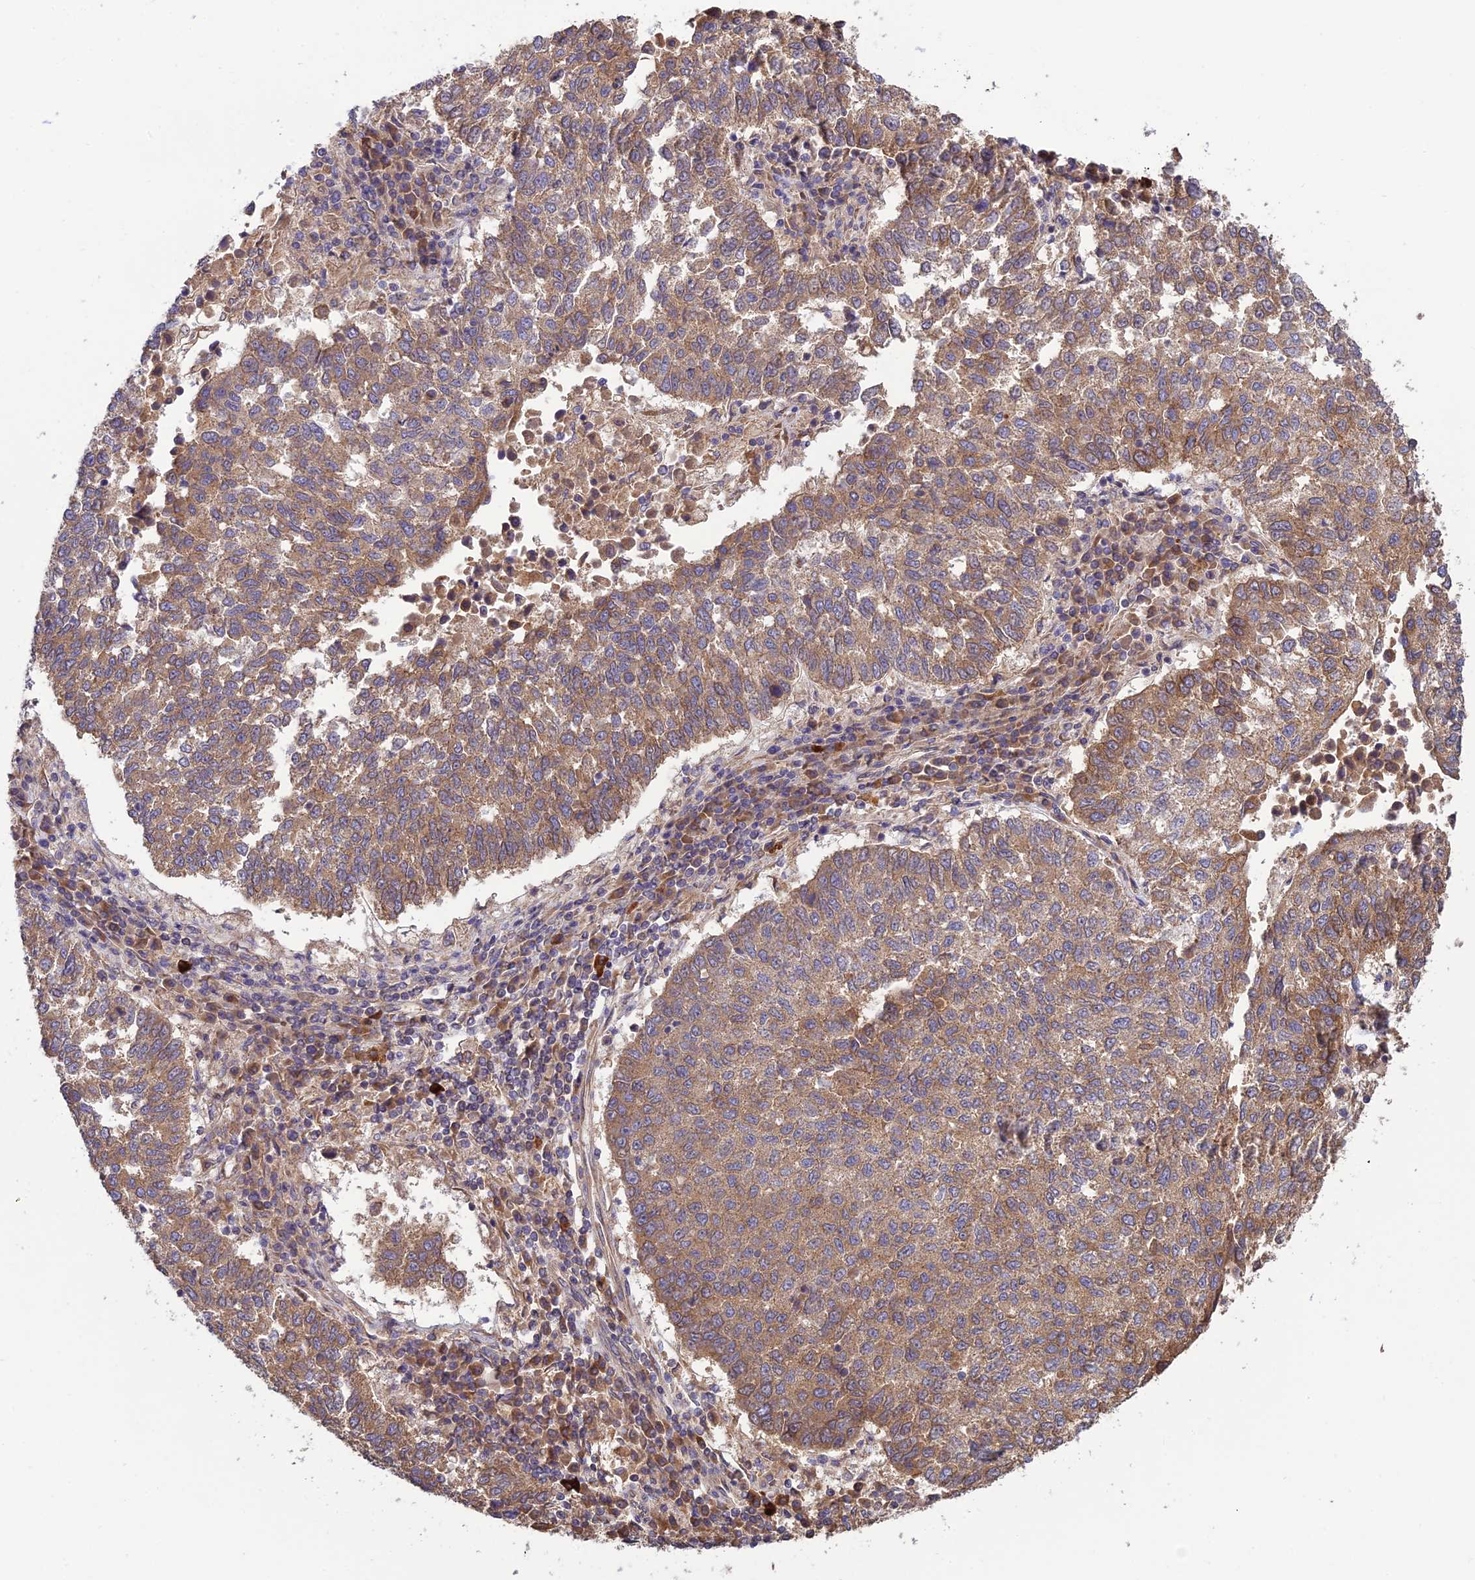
{"staining": {"intensity": "moderate", "quantity": ">75%", "location": "cytoplasmic/membranous"}, "tissue": "lung cancer", "cell_type": "Tumor cells", "image_type": "cancer", "snomed": [{"axis": "morphology", "description": "Squamous cell carcinoma, NOS"}, {"axis": "topography", "description": "Lung"}], "caption": "Lung cancer stained for a protein (brown) displays moderate cytoplasmic/membranous positive expression in about >75% of tumor cells.", "gene": "MRNIP", "patient": {"sex": "male", "age": 73}}